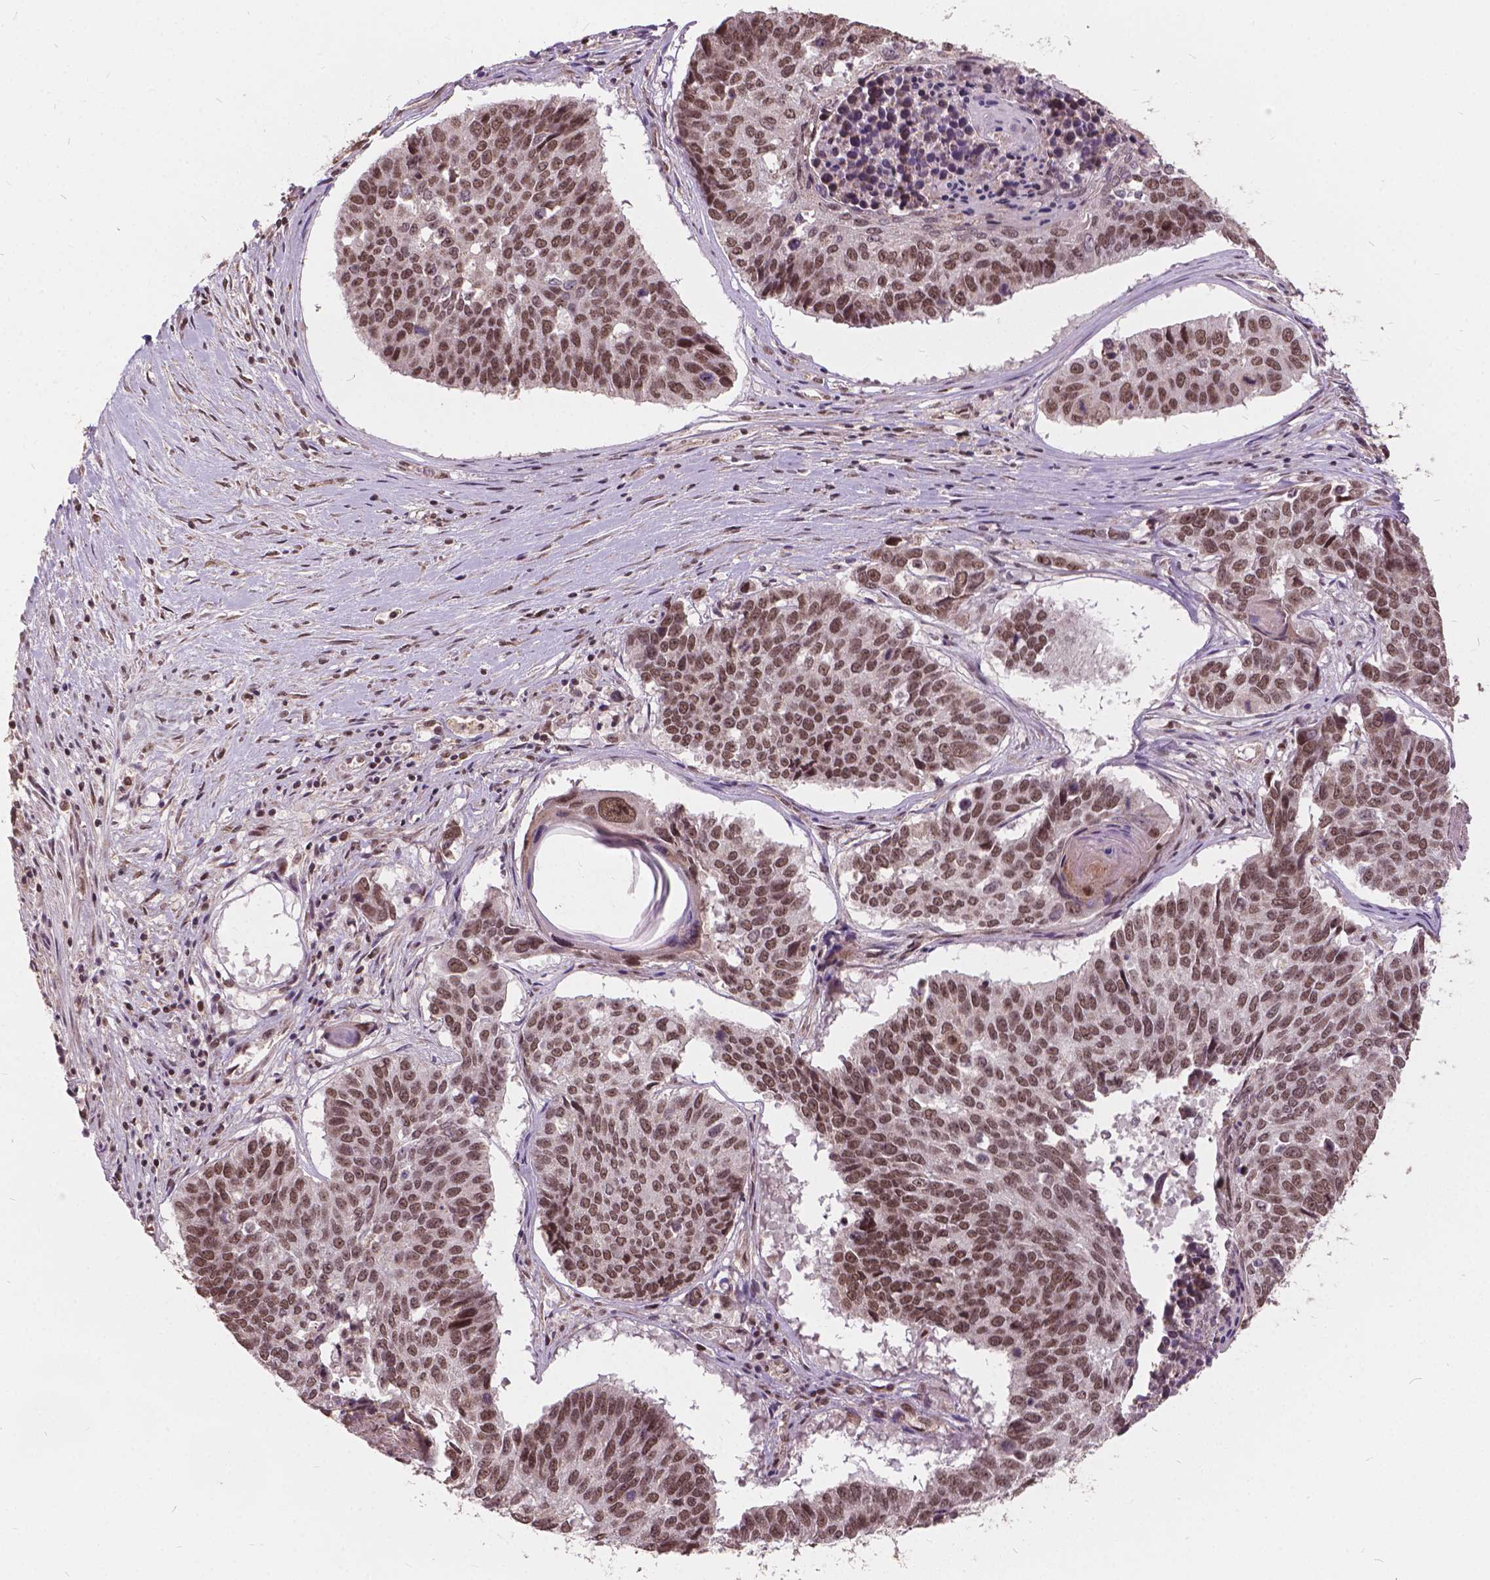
{"staining": {"intensity": "moderate", "quantity": ">75%", "location": "nuclear"}, "tissue": "lung cancer", "cell_type": "Tumor cells", "image_type": "cancer", "snomed": [{"axis": "morphology", "description": "Squamous cell carcinoma, NOS"}, {"axis": "topography", "description": "Lung"}], "caption": "DAB immunohistochemical staining of lung cancer (squamous cell carcinoma) shows moderate nuclear protein expression in approximately >75% of tumor cells. (brown staining indicates protein expression, while blue staining denotes nuclei).", "gene": "GPS2", "patient": {"sex": "male", "age": 73}}